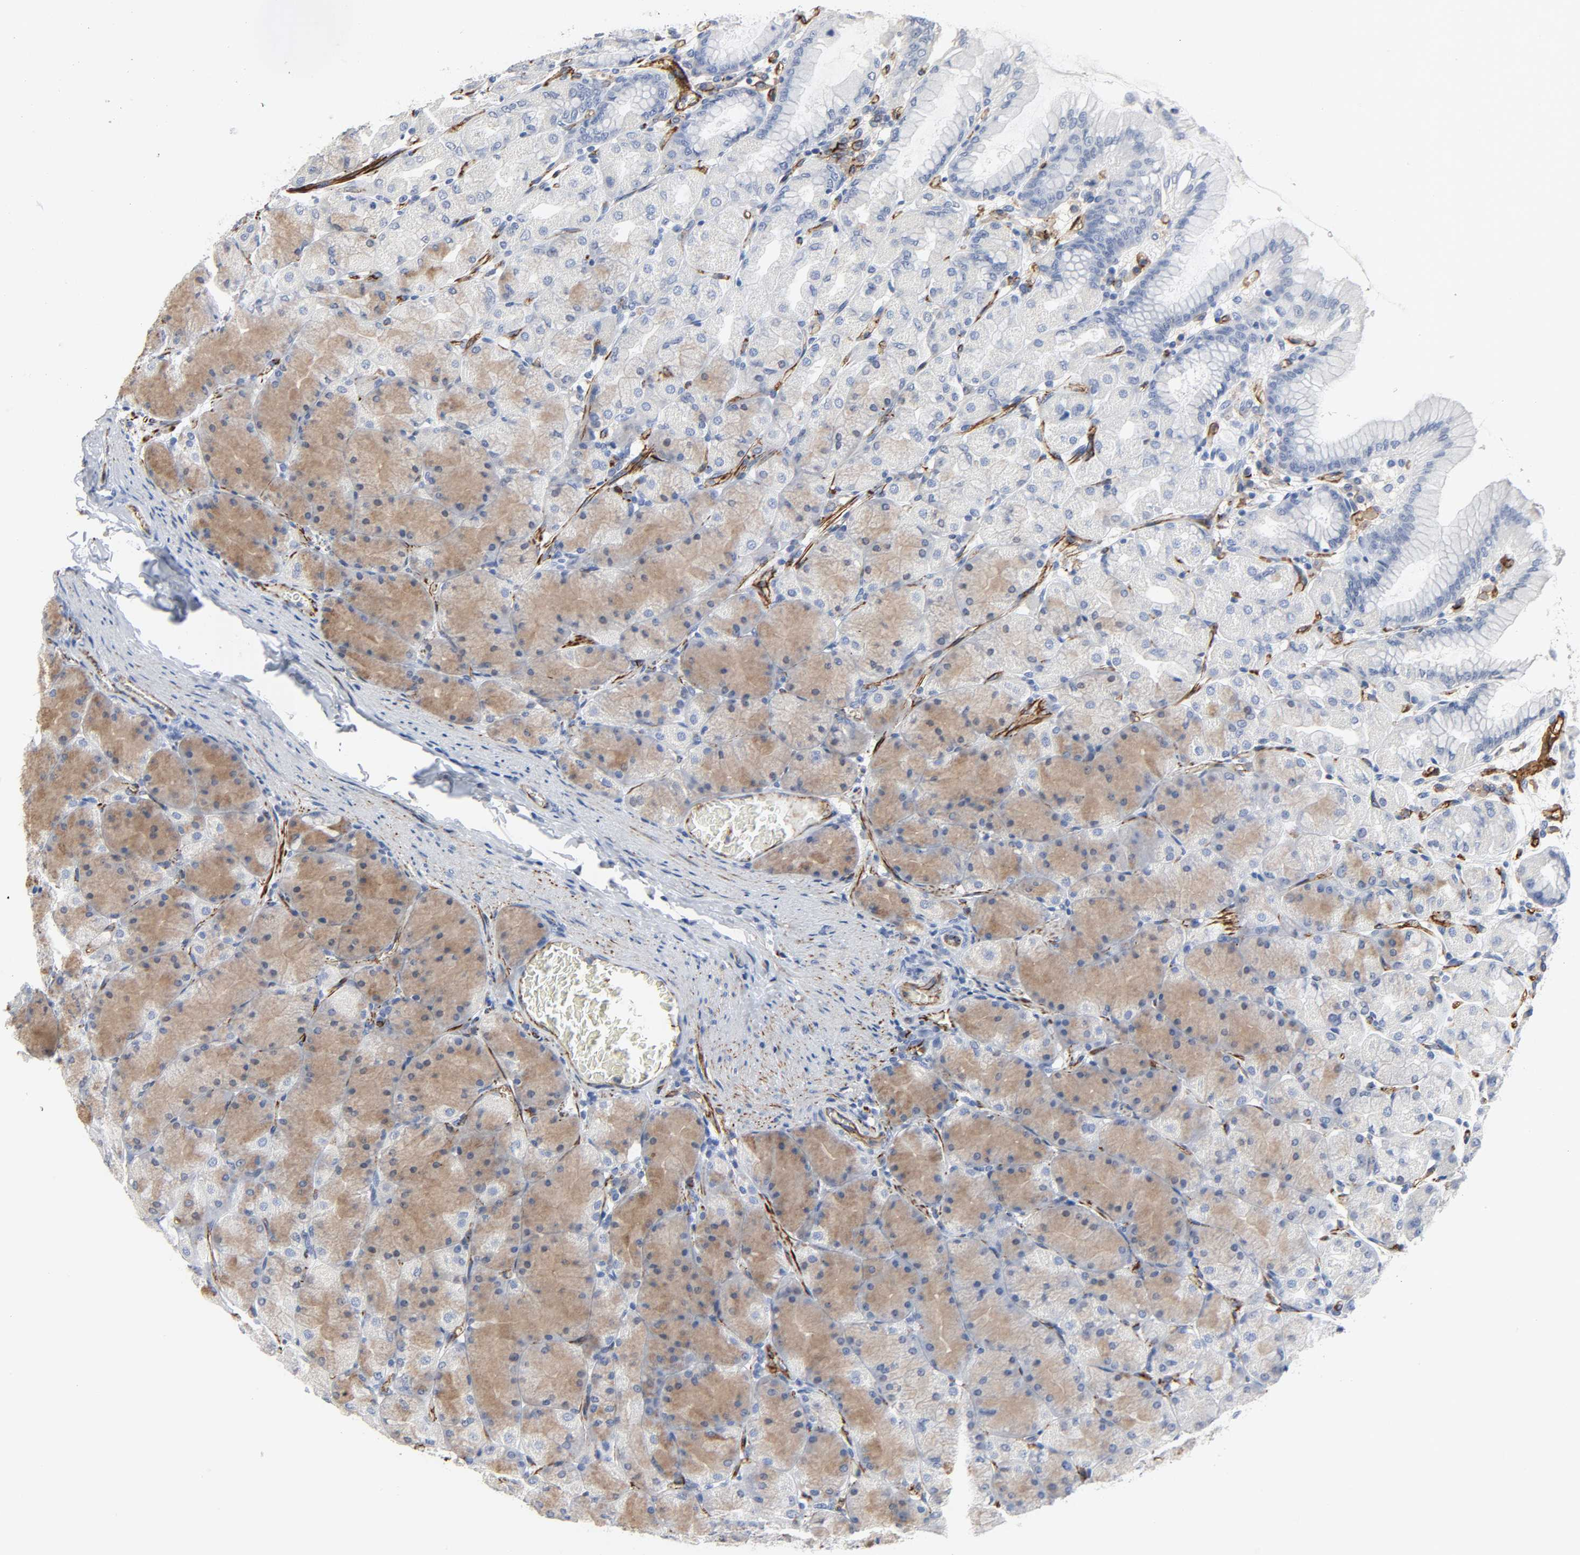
{"staining": {"intensity": "moderate", "quantity": "25%-75%", "location": "cytoplasmic/membranous"}, "tissue": "stomach", "cell_type": "Glandular cells", "image_type": "normal", "snomed": [{"axis": "morphology", "description": "Normal tissue, NOS"}, {"axis": "topography", "description": "Stomach, upper"}], "caption": "This image shows IHC staining of normal stomach, with medium moderate cytoplasmic/membranous expression in approximately 25%-75% of glandular cells.", "gene": "PECAM1", "patient": {"sex": "female", "age": 56}}